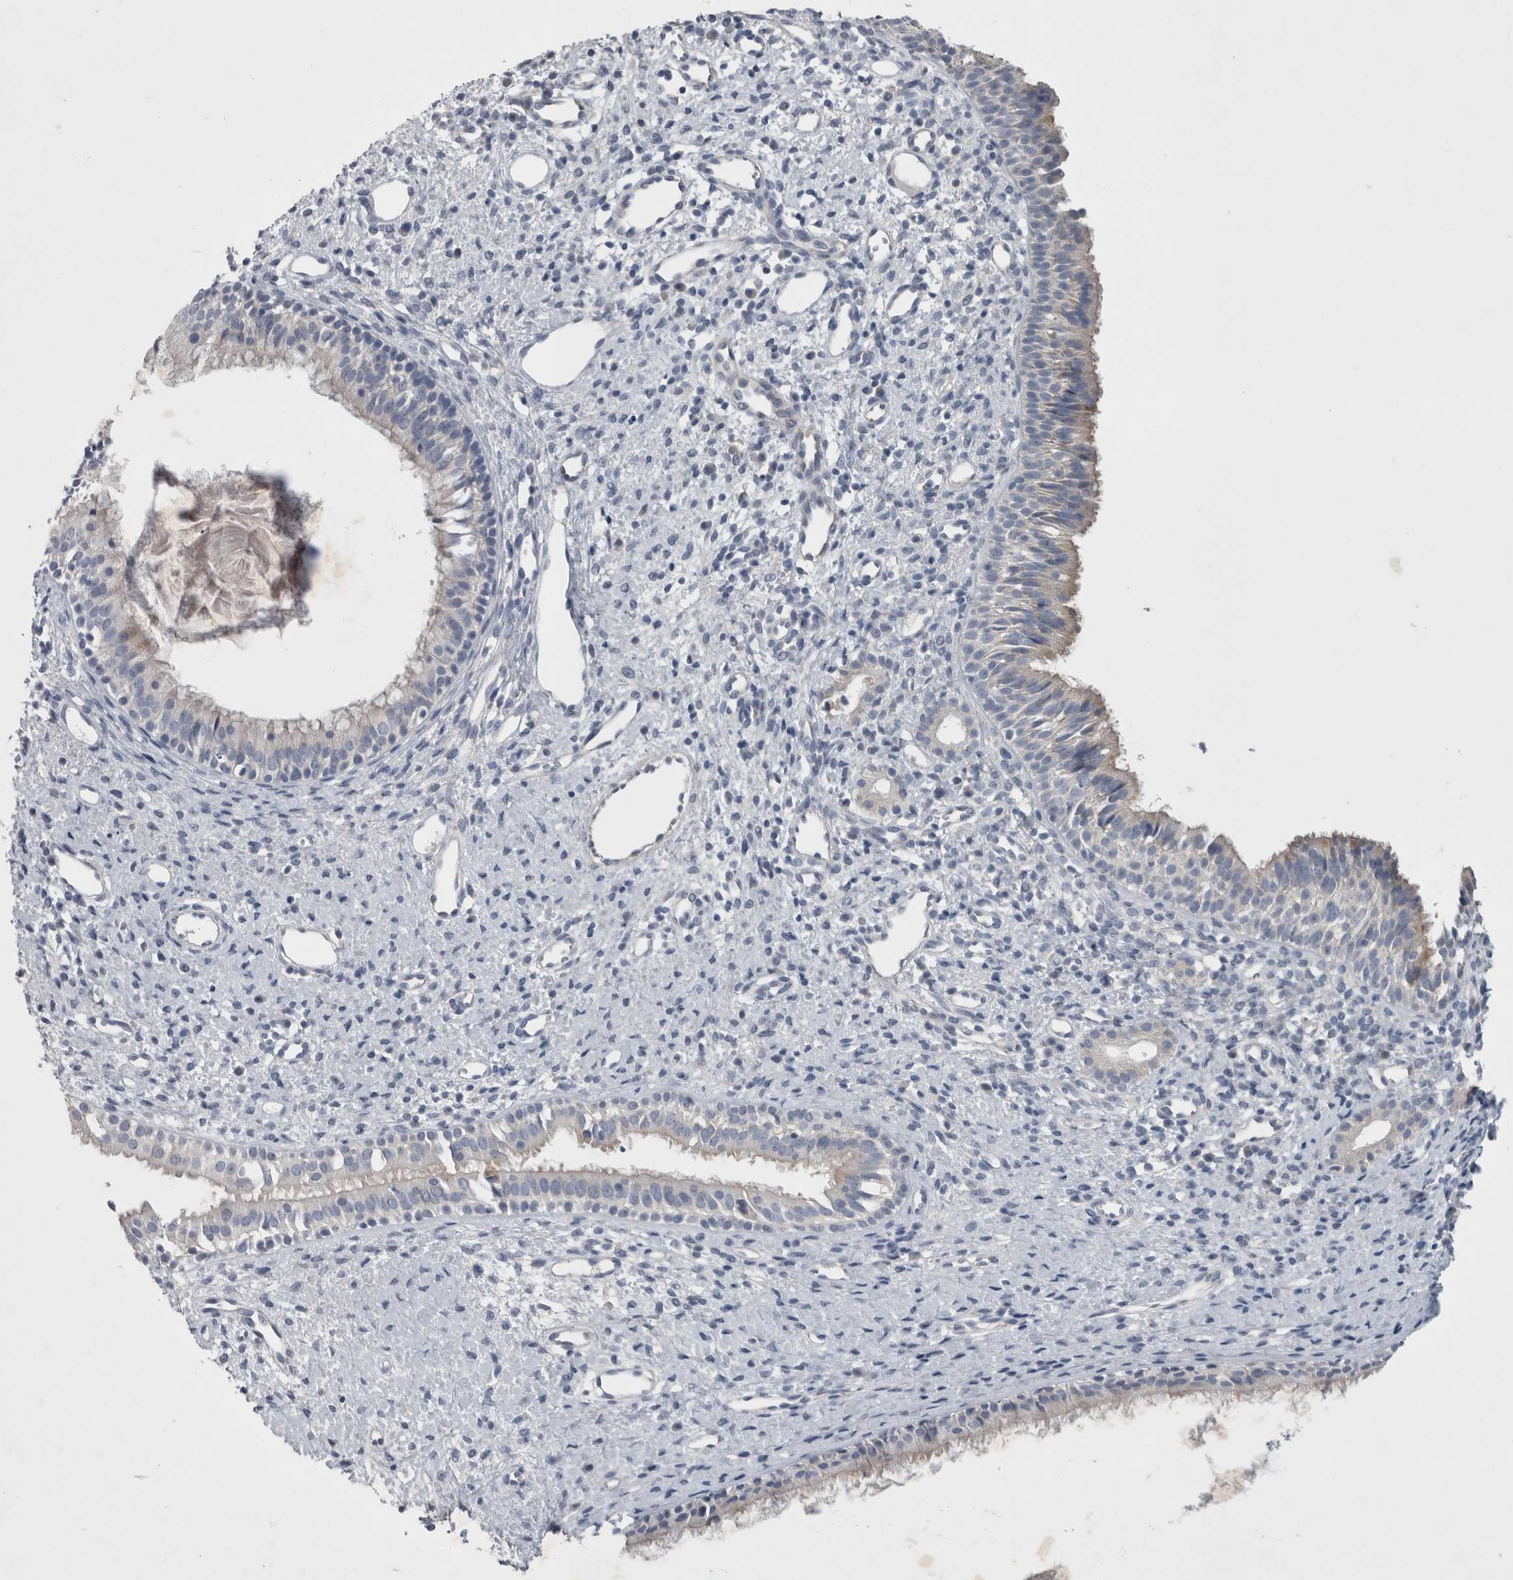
{"staining": {"intensity": "negative", "quantity": "none", "location": "none"}, "tissue": "nasopharynx", "cell_type": "Respiratory epithelial cells", "image_type": "normal", "snomed": [{"axis": "morphology", "description": "Normal tissue, NOS"}, {"axis": "topography", "description": "Nasopharynx"}], "caption": "IHC of benign human nasopharynx displays no staining in respiratory epithelial cells.", "gene": "FXYD7", "patient": {"sex": "male", "age": 22}}